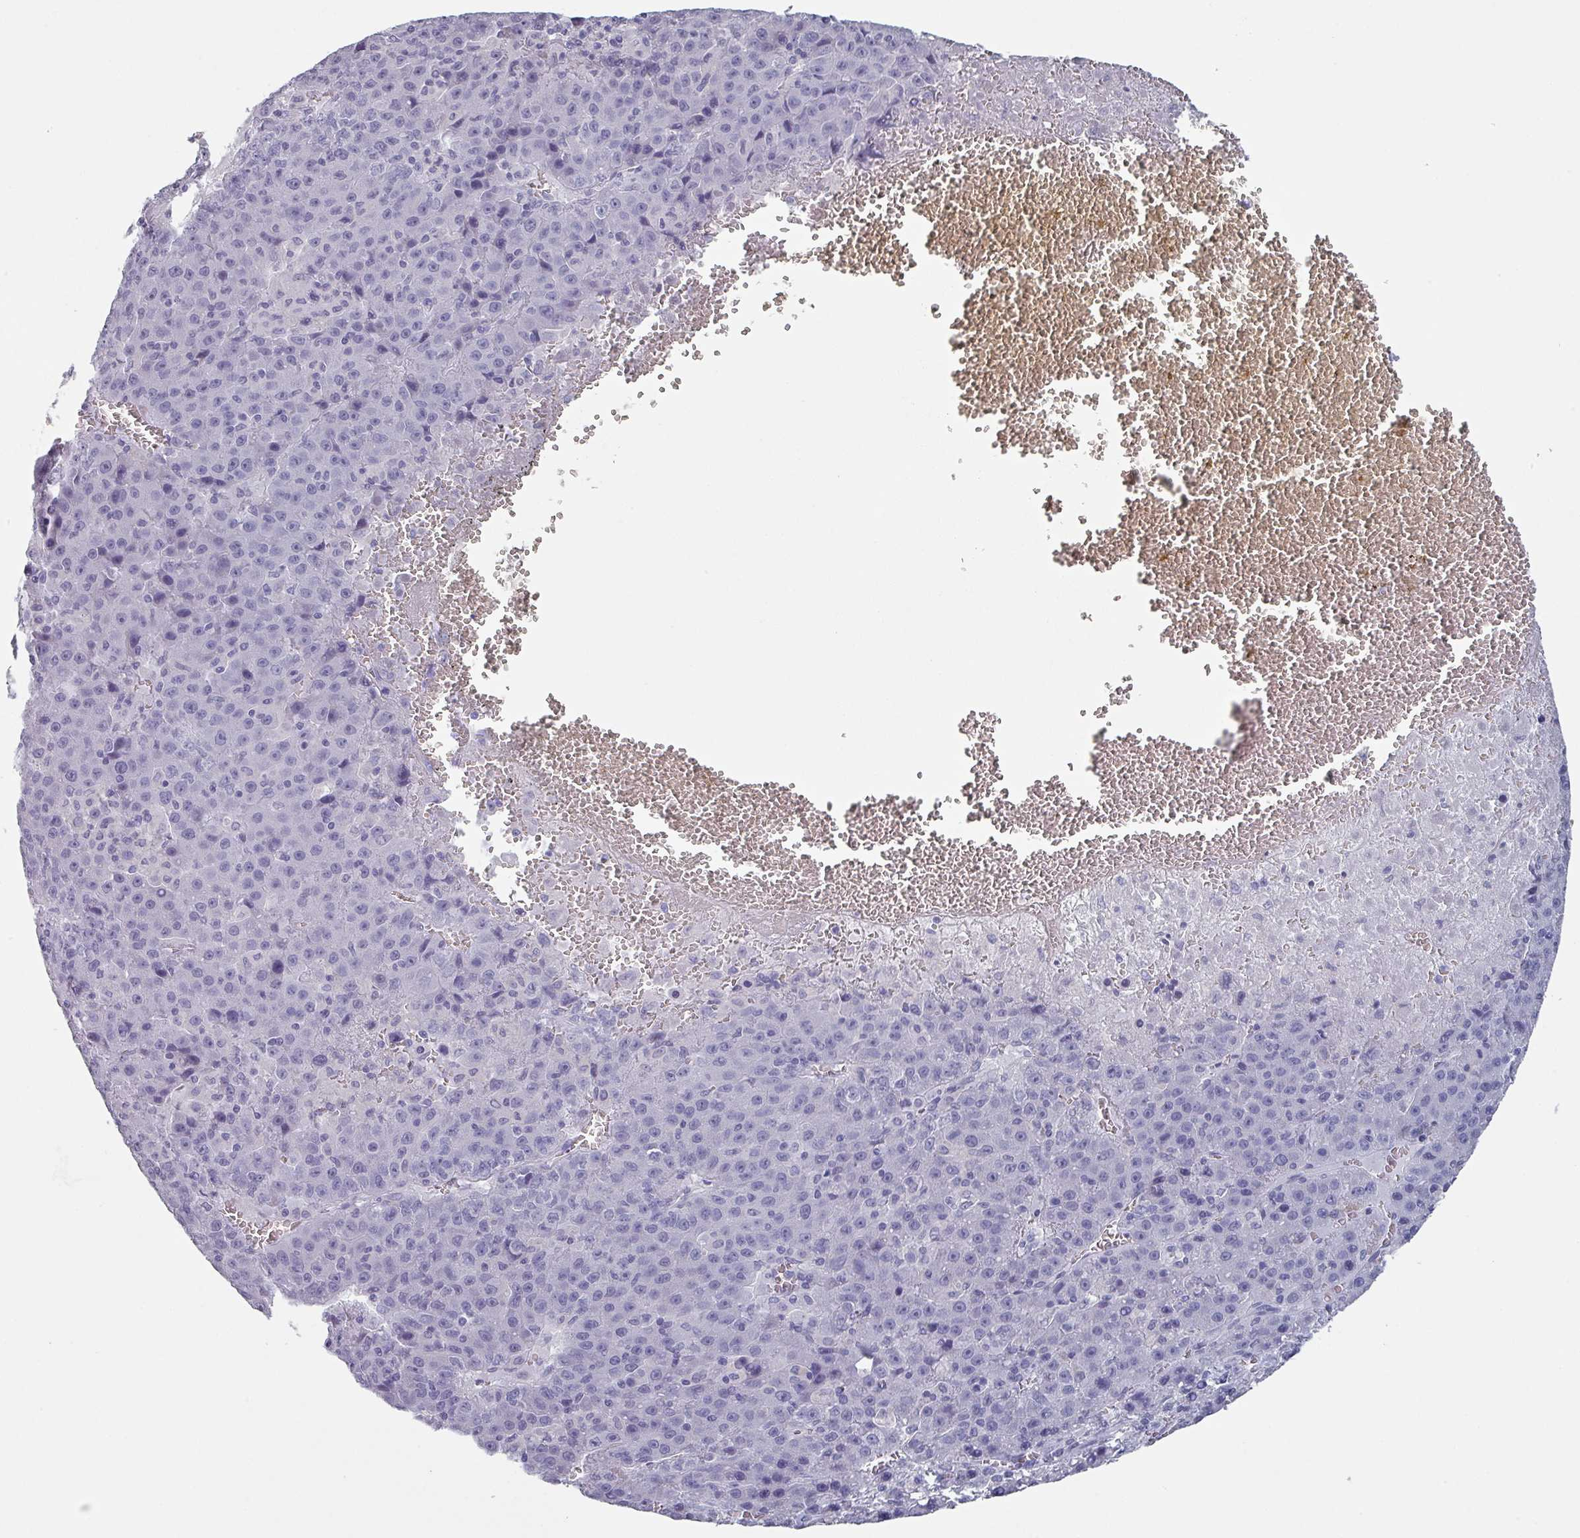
{"staining": {"intensity": "negative", "quantity": "none", "location": "none"}, "tissue": "liver cancer", "cell_type": "Tumor cells", "image_type": "cancer", "snomed": [{"axis": "morphology", "description": "Carcinoma, Hepatocellular, NOS"}, {"axis": "topography", "description": "Liver"}], "caption": "Tumor cells are negative for brown protein staining in hepatocellular carcinoma (liver).", "gene": "SLC35G2", "patient": {"sex": "female", "age": 53}}